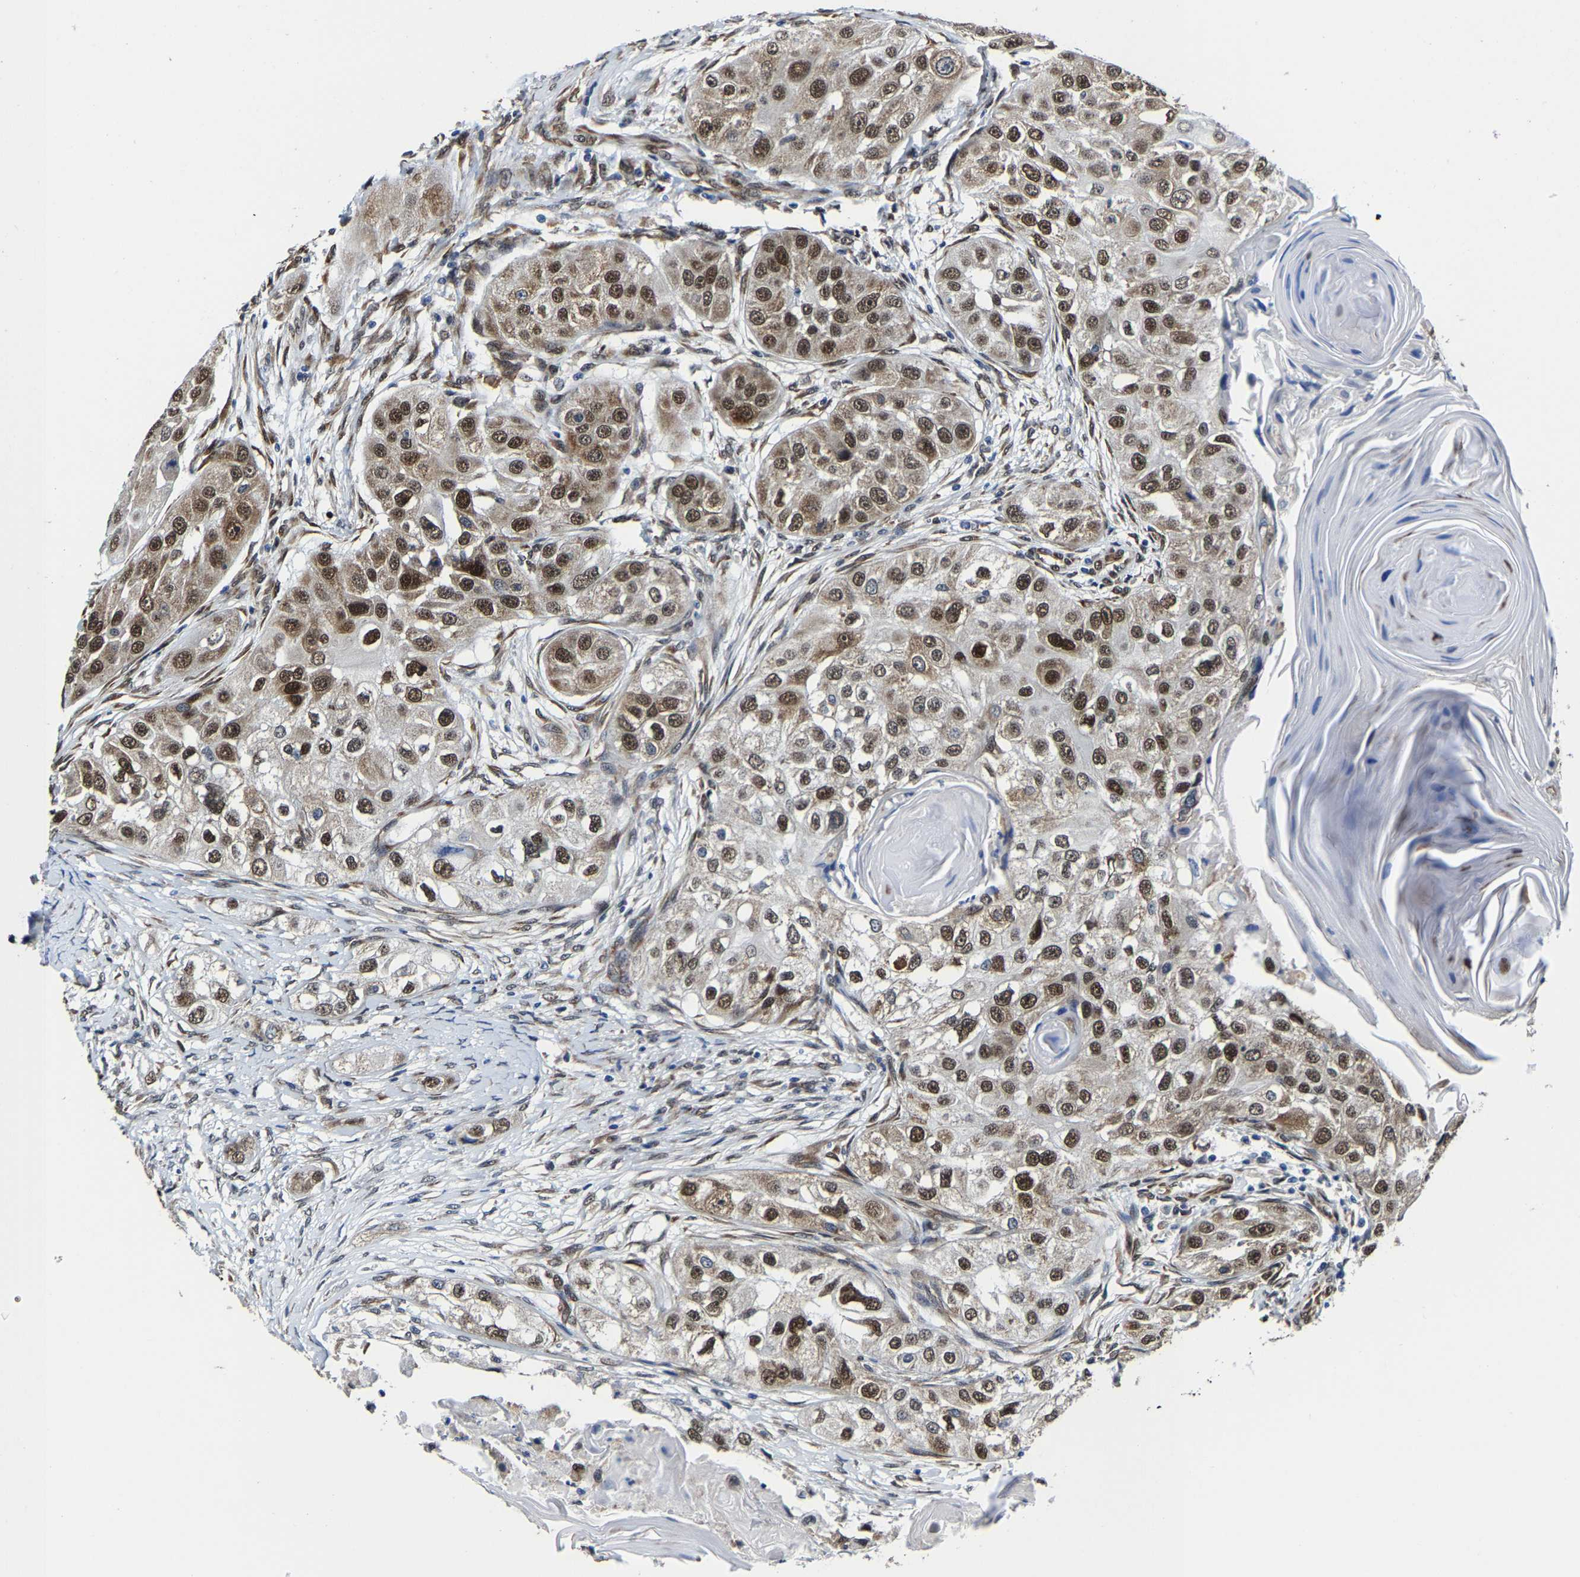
{"staining": {"intensity": "strong", "quantity": ">75%", "location": "cytoplasmic/membranous,nuclear"}, "tissue": "head and neck cancer", "cell_type": "Tumor cells", "image_type": "cancer", "snomed": [{"axis": "morphology", "description": "Normal tissue, NOS"}, {"axis": "morphology", "description": "Squamous cell carcinoma, NOS"}, {"axis": "topography", "description": "Skeletal muscle"}, {"axis": "topography", "description": "Head-Neck"}], "caption": "A high-resolution histopathology image shows IHC staining of head and neck cancer, which demonstrates strong cytoplasmic/membranous and nuclear staining in about >75% of tumor cells.", "gene": "METTL1", "patient": {"sex": "male", "age": 51}}